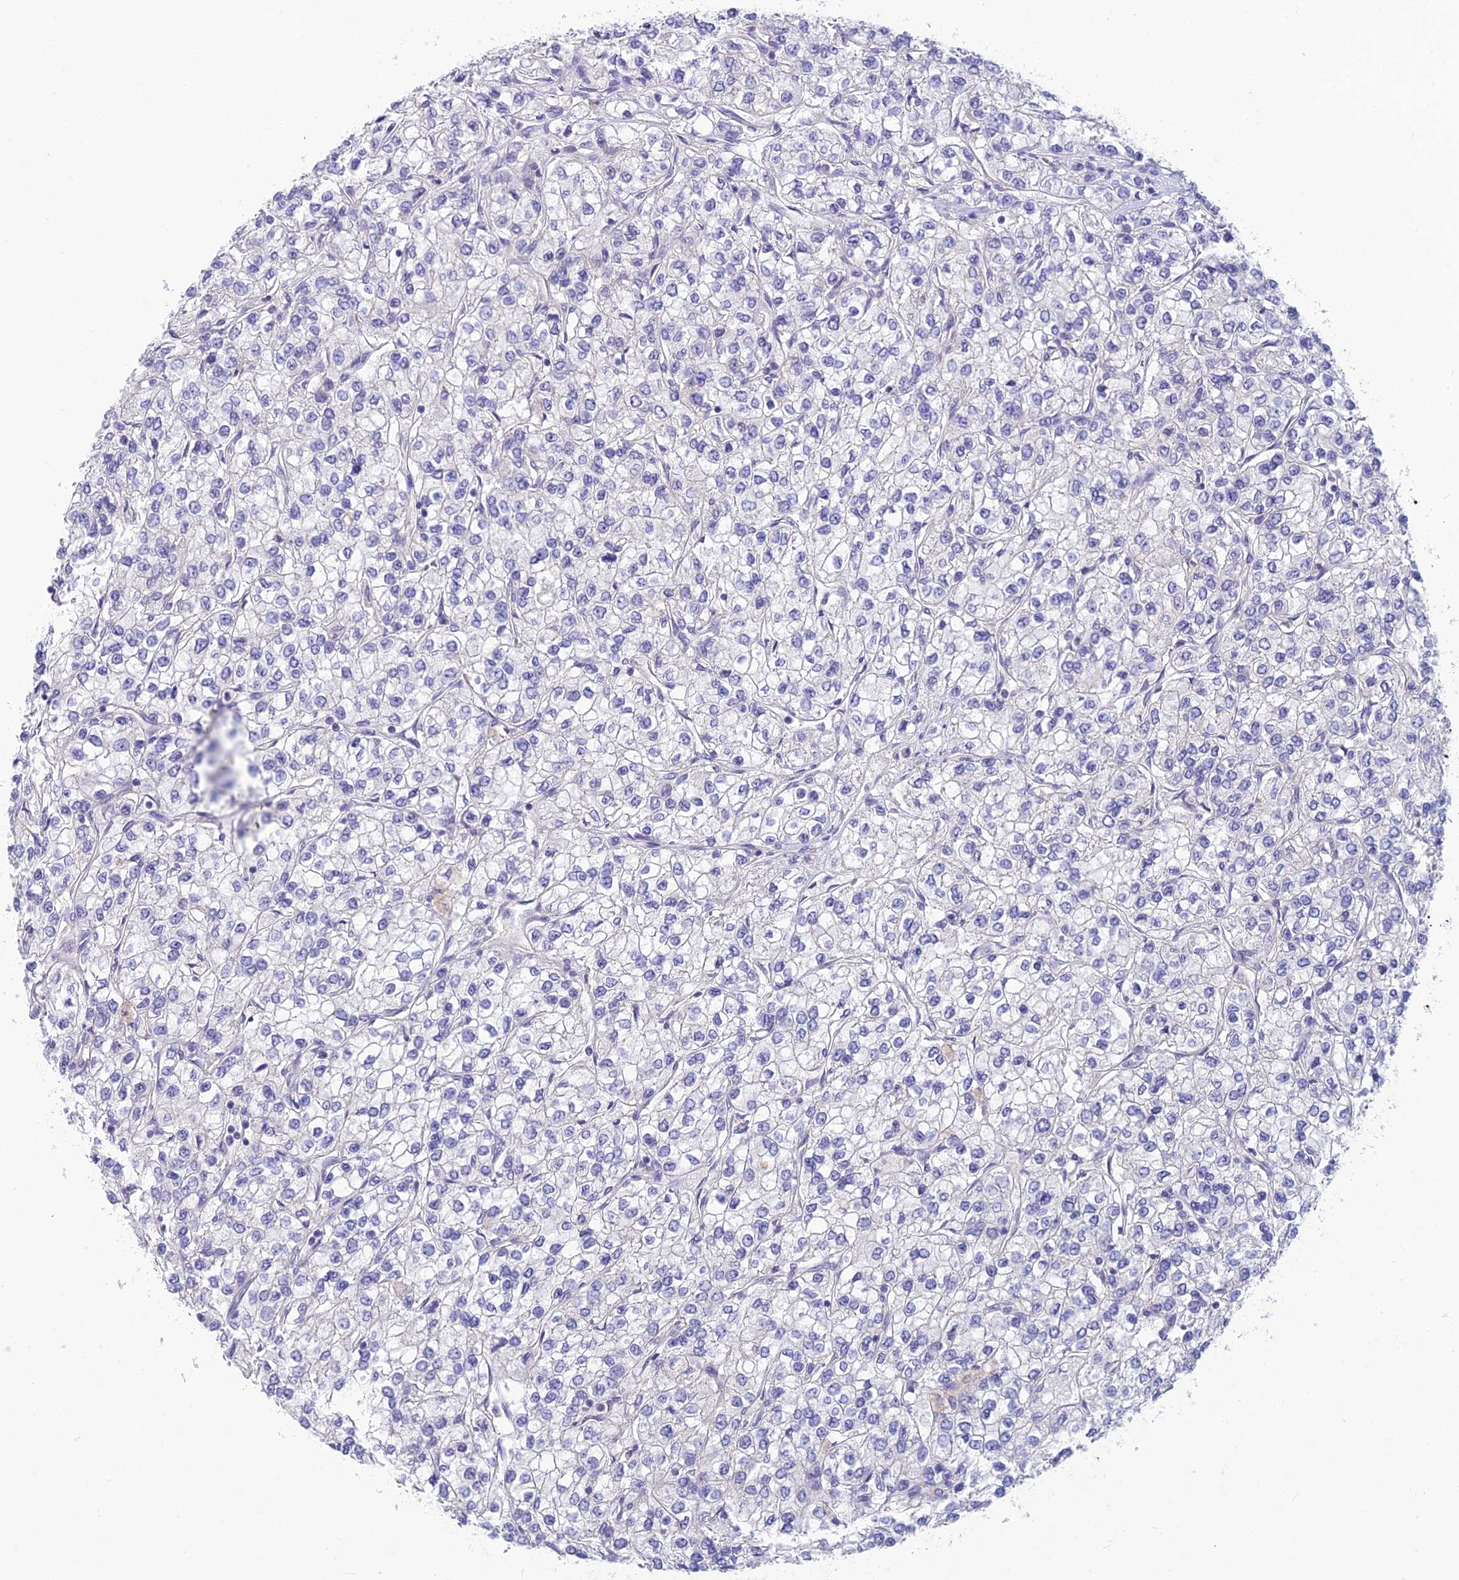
{"staining": {"intensity": "negative", "quantity": "none", "location": "none"}, "tissue": "renal cancer", "cell_type": "Tumor cells", "image_type": "cancer", "snomed": [{"axis": "morphology", "description": "Adenocarcinoma, NOS"}, {"axis": "topography", "description": "Kidney"}], "caption": "This is an immunohistochemistry (IHC) image of human renal cancer. There is no positivity in tumor cells.", "gene": "XPO7", "patient": {"sex": "male", "age": 80}}